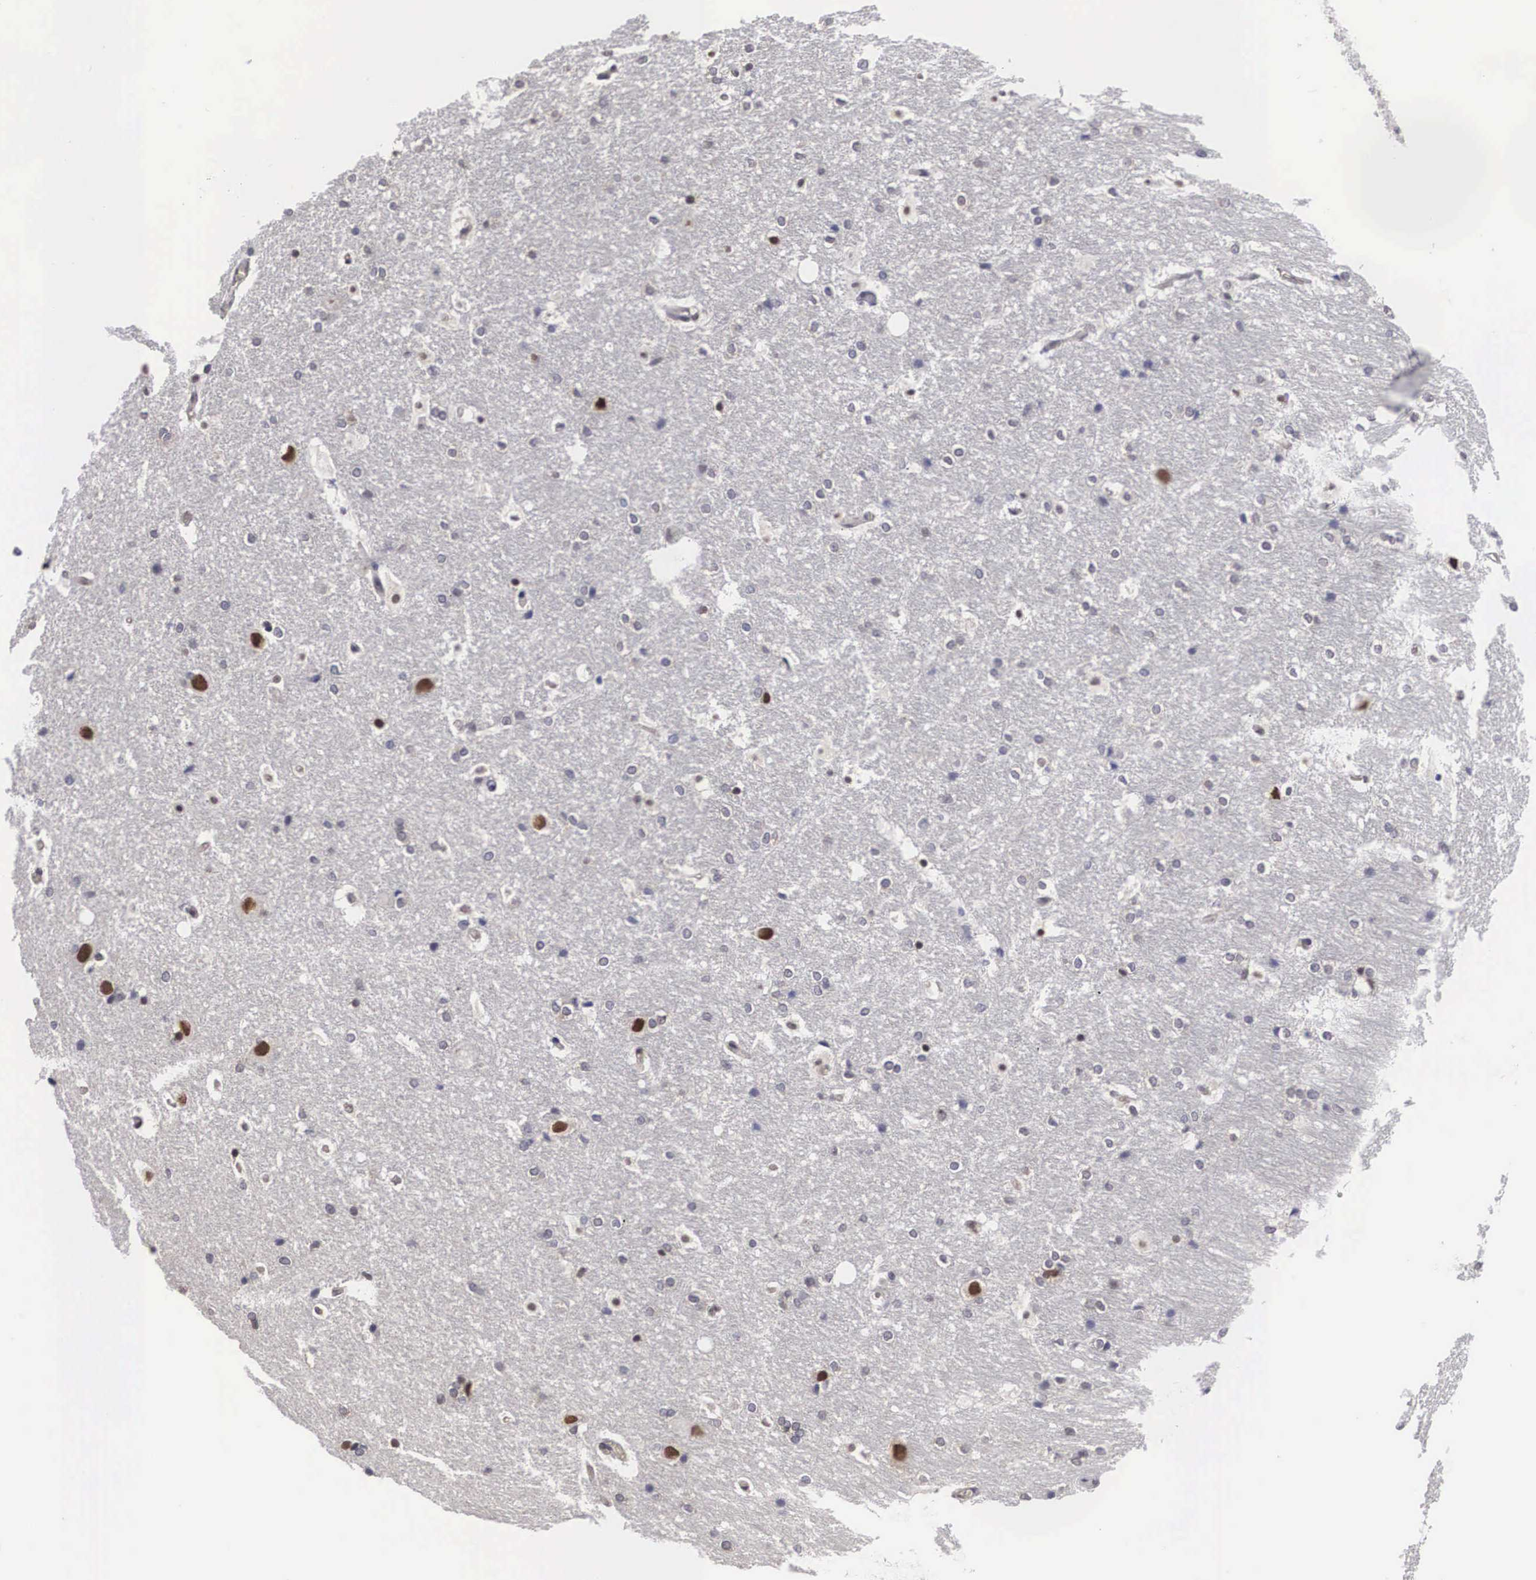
{"staining": {"intensity": "weak", "quantity": "<25%", "location": "nuclear"}, "tissue": "hippocampus", "cell_type": "Glial cells", "image_type": "normal", "snomed": [{"axis": "morphology", "description": "Normal tissue, NOS"}, {"axis": "topography", "description": "Hippocampus"}], "caption": "A high-resolution histopathology image shows immunohistochemistry (IHC) staining of benign hippocampus, which shows no significant staining in glial cells.", "gene": "OTX2", "patient": {"sex": "female", "age": 19}}